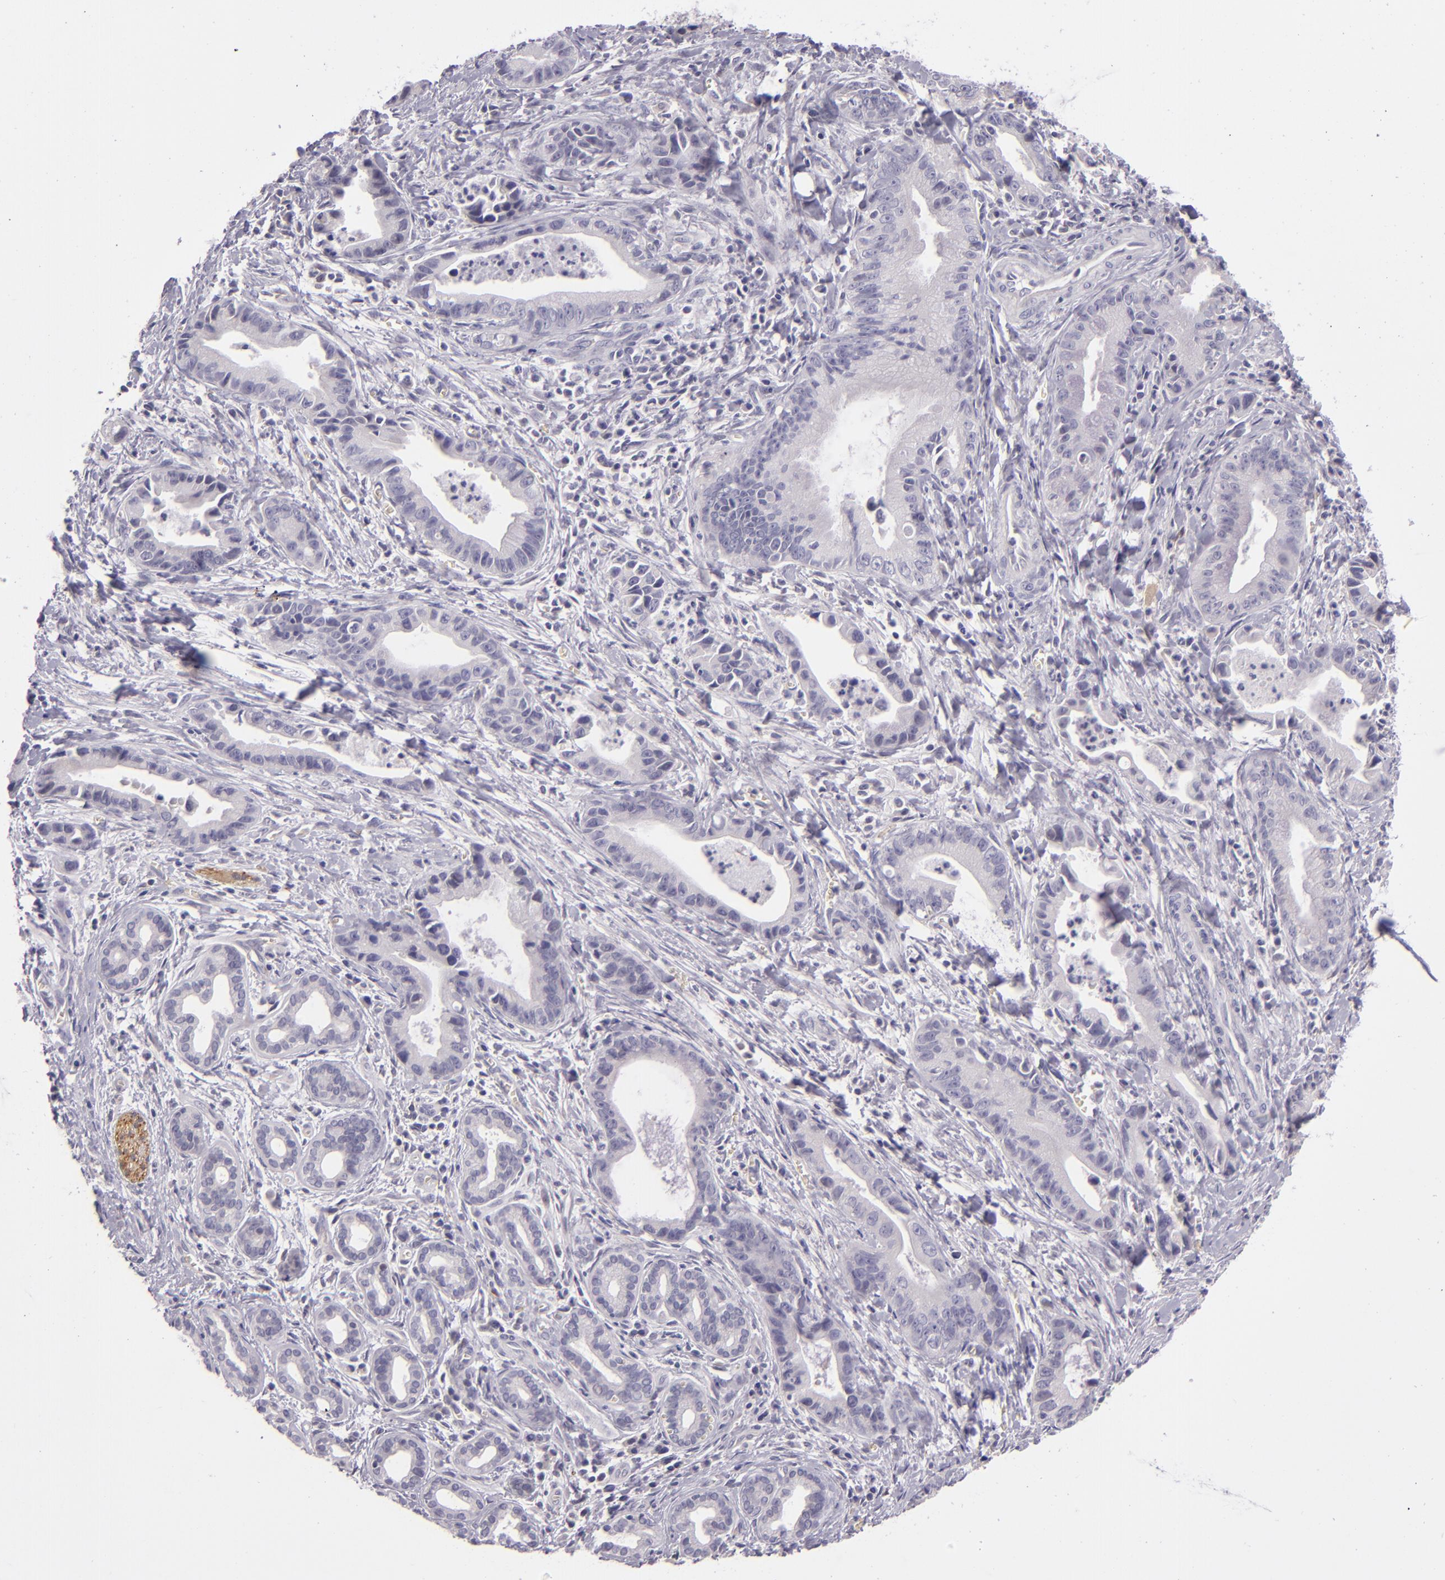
{"staining": {"intensity": "negative", "quantity": "none", "location": "none"}, "tissue": "liver cancer", "cell_type": "Tumor cells", "image_type": "cancer", "snomed": [{"axis": "morphology", "description": "Cholangiocarcinoma"}, {"axis": "topography", "description": "Liver"}], "caption": "DAB (3,3'-diaminobenzidine) immunohistochemical staining of liver cancer shows no significant expression in tumor cells. Nuclei are stained in blue.", "gene": "SNCB", "patient": {"sex": "female", "age": 55}}